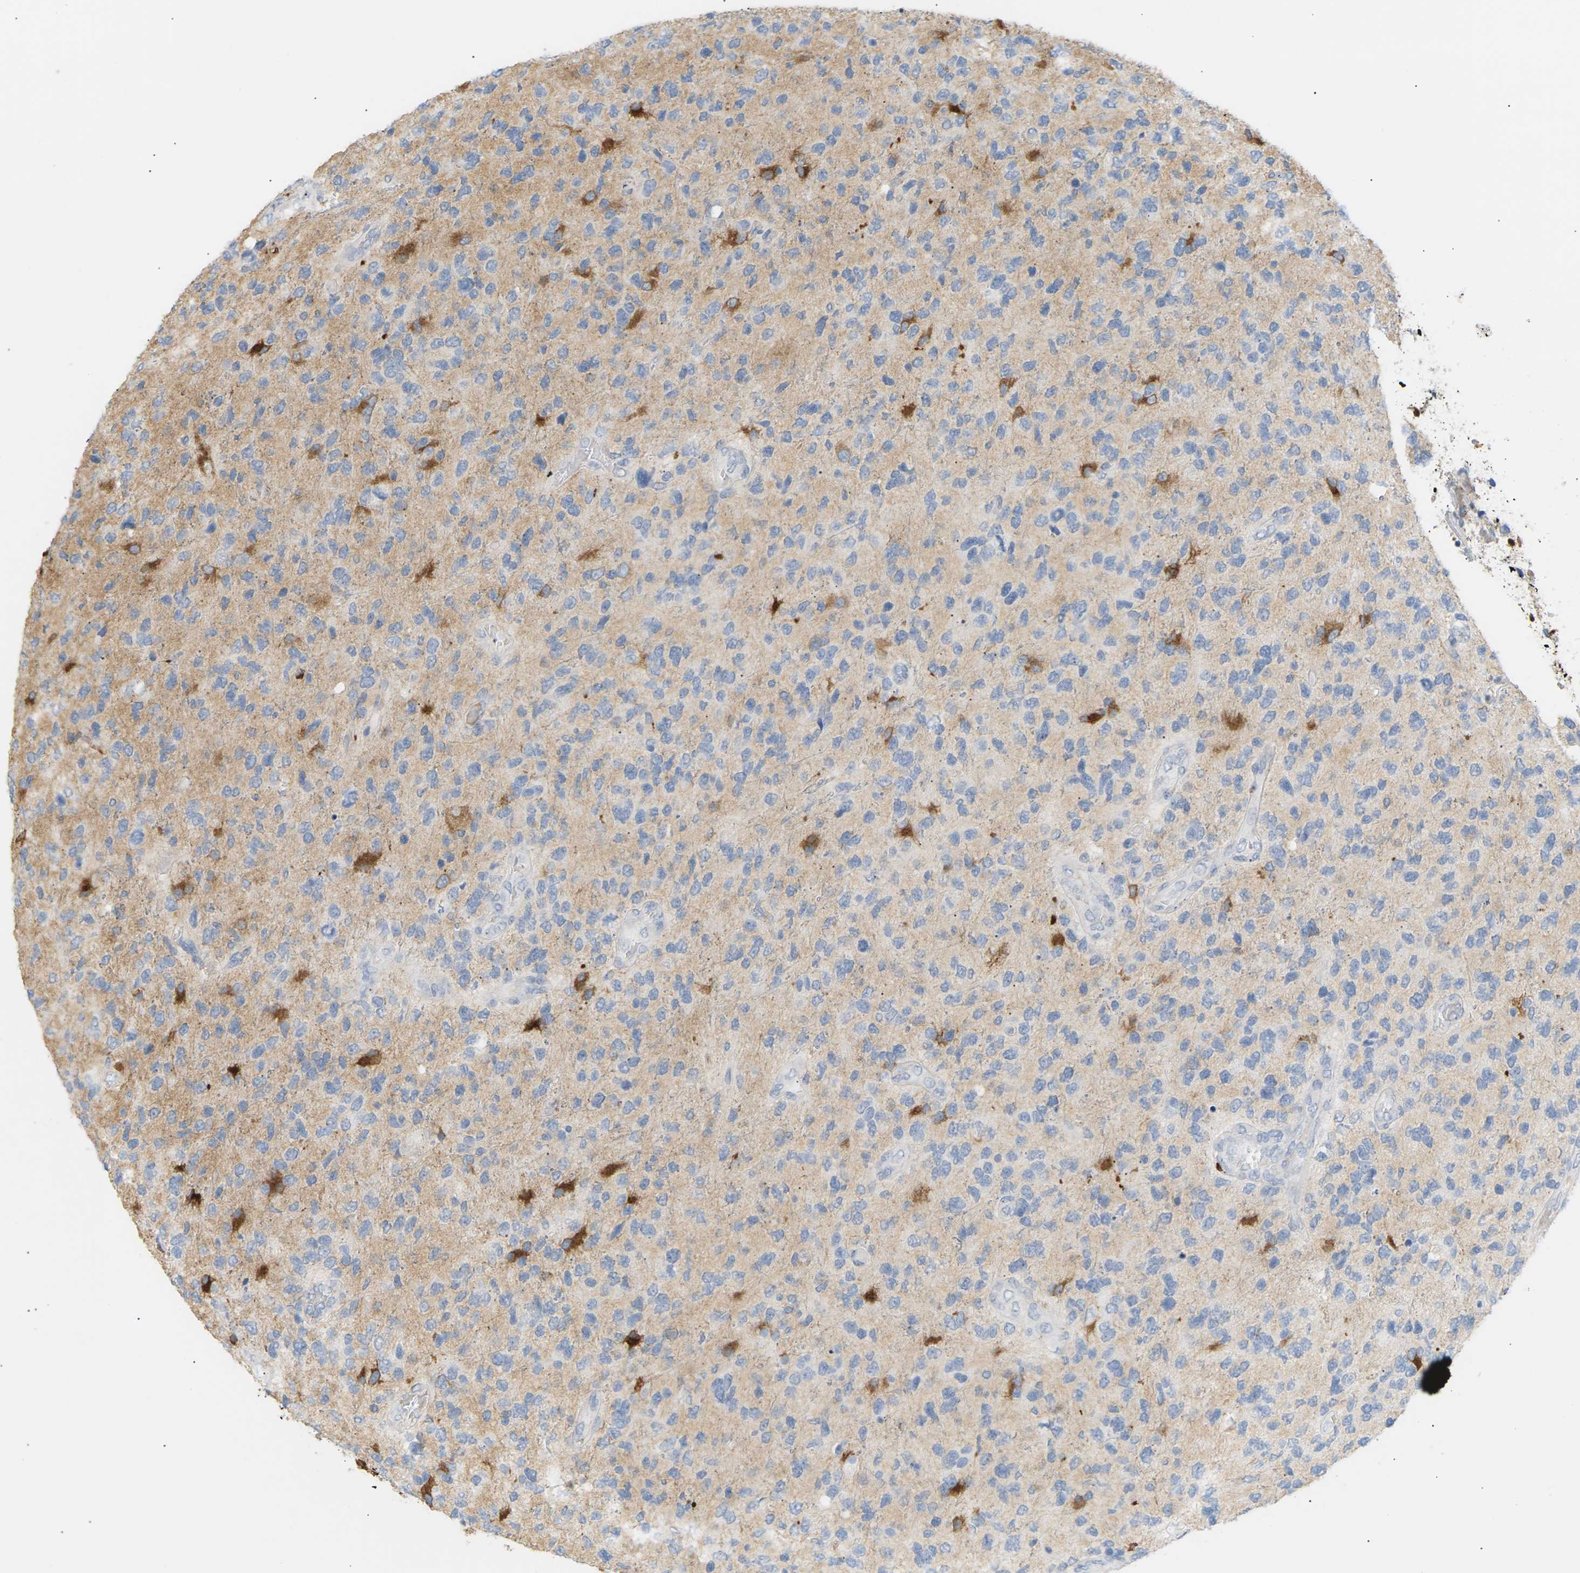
{"staining": {"intensity": "negative", "quantity": "none", "location": "none"}, "tissue": "glioma", "cell_type": "Tumor cells", "image_type": "cancer", "snomed": [{"axis": "morphology", "description": "Glioma, malignant, High grade"}, {"axis": "topography", "description": "Brain"}], "caption": "Glioma was stained to show a protein in brown. There is no significant expression in tumor cells.", "gene": "CLU", "patient": {"sex": "female", "age": 58}}